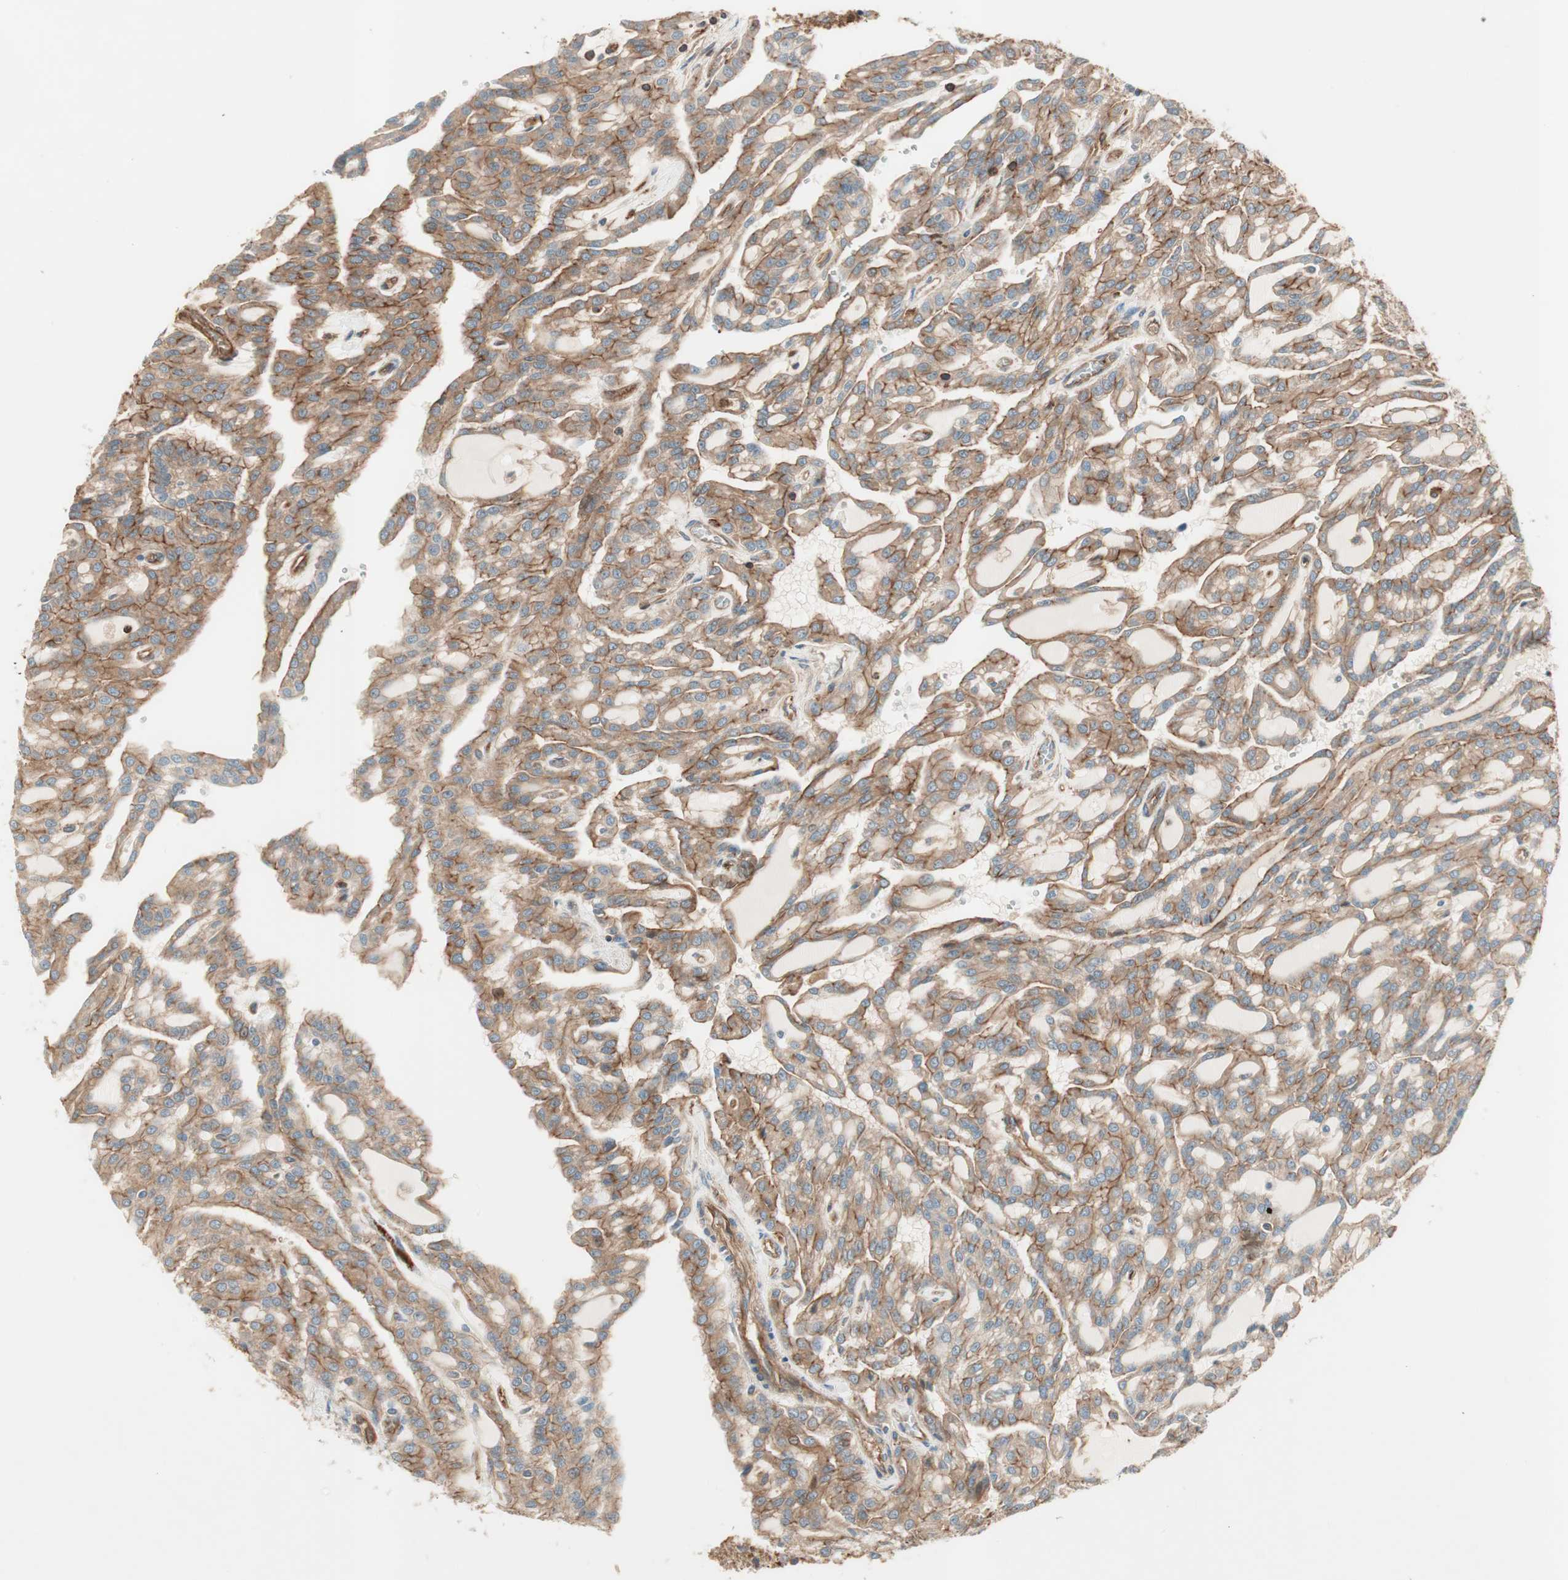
{"staining": {"intensity": "moderate", "quantity": ">75%", "location": "cytoplasmic/membranous"}, "tissue": "renal cancer", "cell_type": "Tumor cells", "image_type": "cancer", "snomed": [{"axis": "morphology", "description": "Adenocarcinoma, NOS"}, {"axis": "topography", "description": "Kidney"}], "caption": "Renal adenocarcinoma stained for a protein demonstrates moderate cytoplasmic/membranous positivity in tumor cells.", "gene": "TCP11L1", "patient": {"sex": "male", "age": 63}}